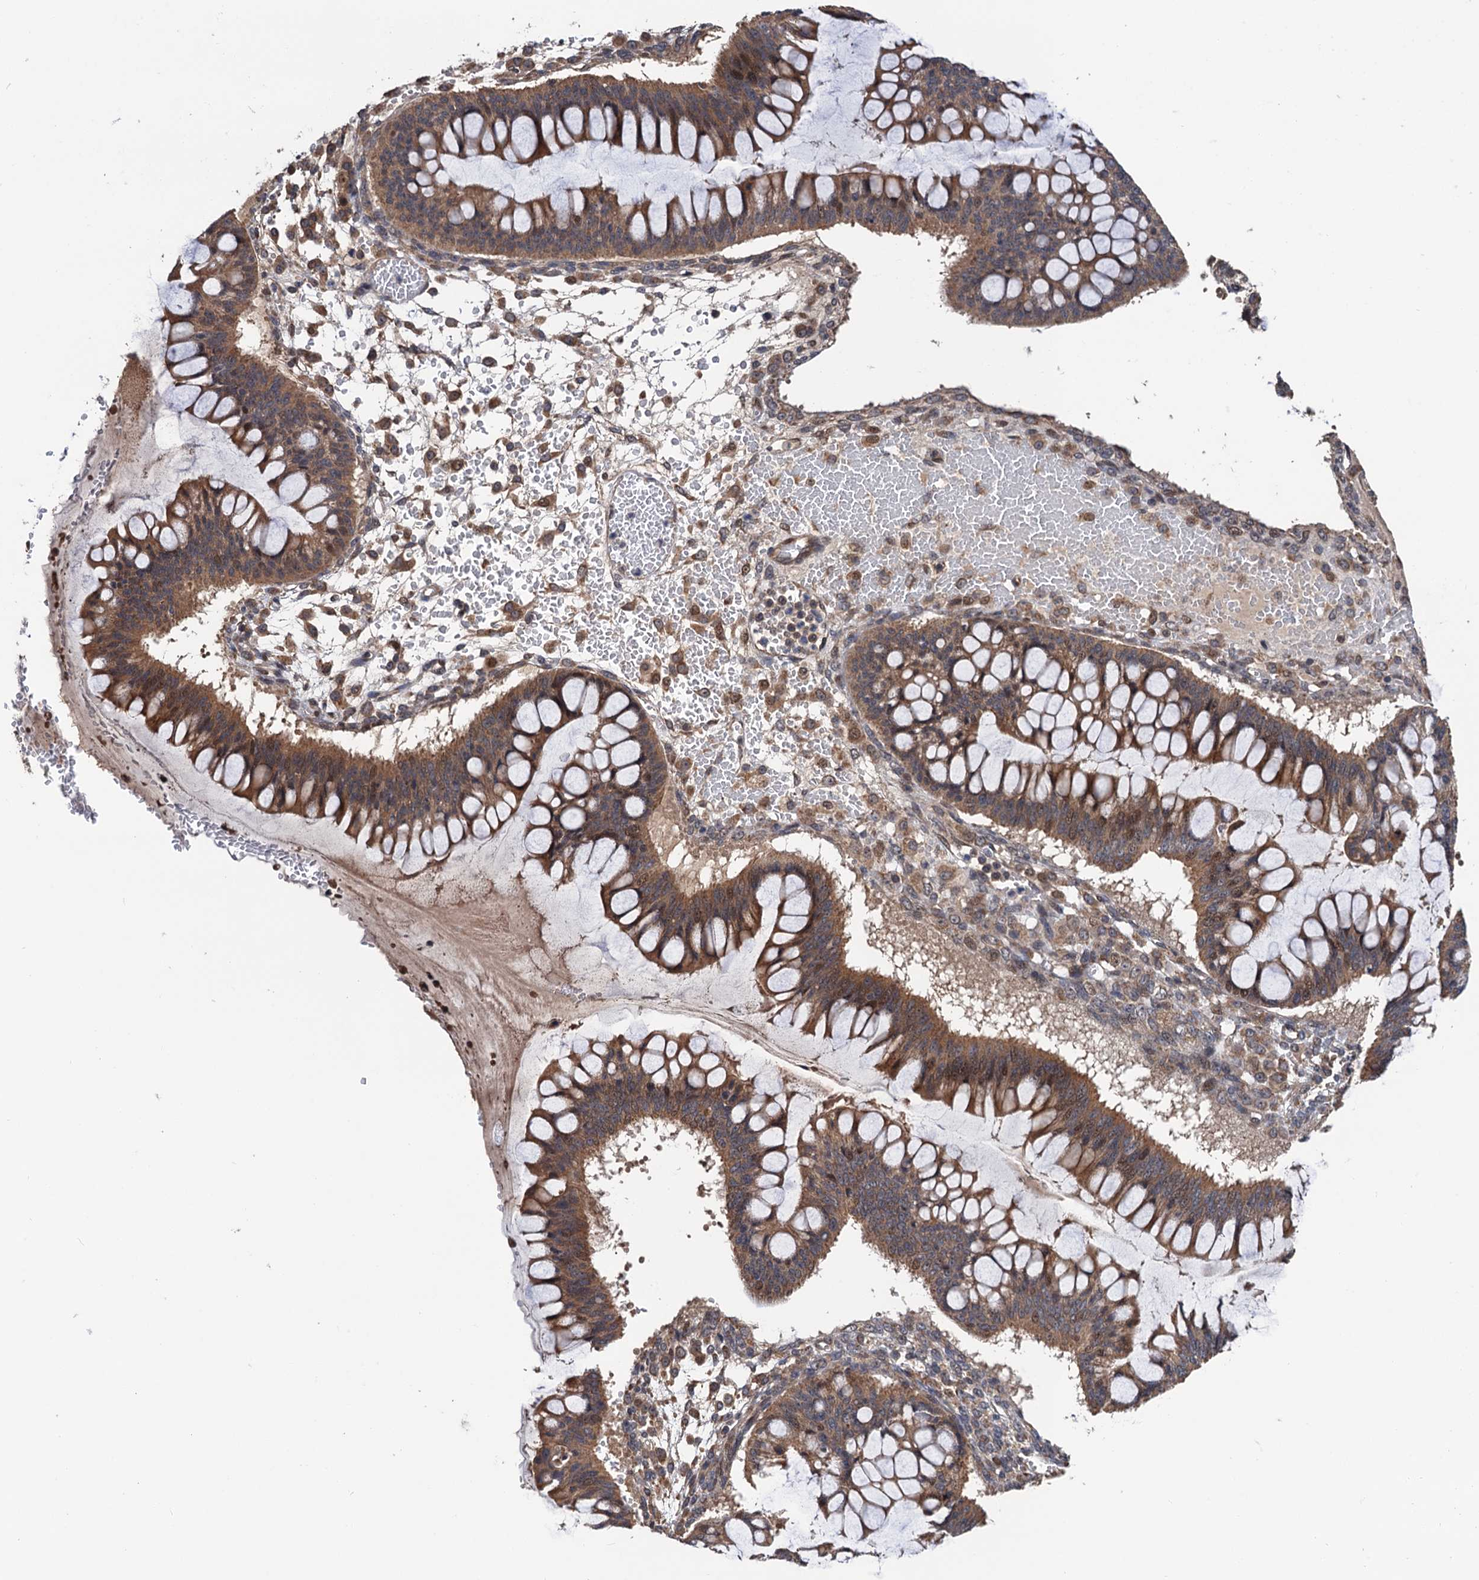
{"staining": {"intensity": "moderate", "quantity": ">75%", "location": "cytoplasmic/membranous"}, "tissue": "ovarian cancer", "cell_type": "Tumor cells", "image_type": "cancer", "snomed": [{"axis": "morphology", "description": "Cystadenocarcinoma, mucinous, NOS"}, {"axis": "topography", "description": "Ovary"}], "caption": "This photomicrograph demonstrates IHC staining of human ovarian mucinous cystadenocarcinoma, with medium moderate cytoplasmic/membranous positivity in approximately >75% of tumor cells.", "gene": "NAA16", "patient": {"sex": "female", "age": 73}}